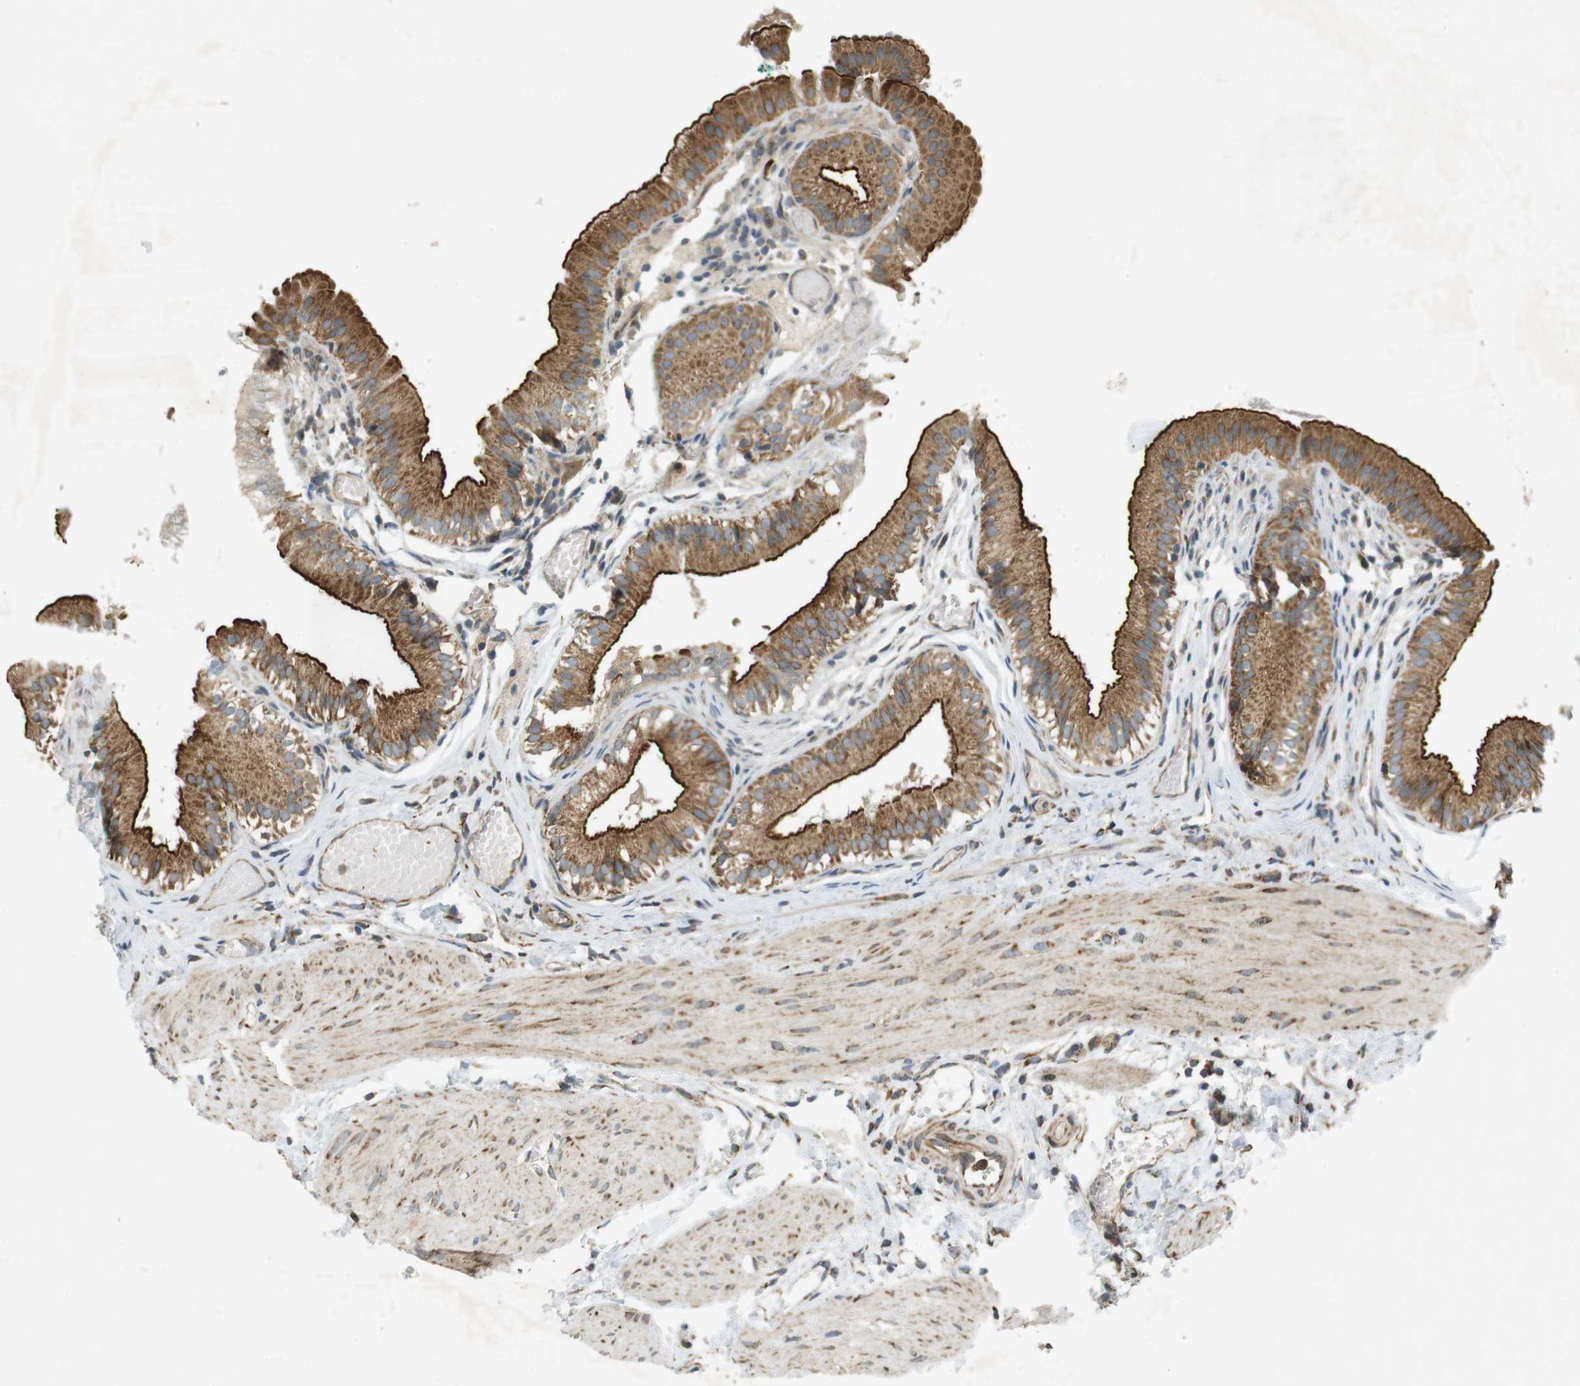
{"staining": {"intensity": "strong", "quantity": ">75%", "location": "cytoplasmic/membranous"}, "tissue": "gallbladder", "cell_type": "Glandular cells", "image_type": "normal", "snomed": [{"axis": "morphology", "description": "Normal tissue, NOS"}, {"axis": "topography", "description": "Gallbladder"}], "caption": "Glandular cells show strong cytoplasmic/membranous staining in about >75% of cells in normal gallbladder. The staining was performed using DAB (3,3'-diaminobenzidine) to visualize the protein expression in brown, while the nuclei were stained in blue with hematoxylin (Magnification: 20x).", "gene": "SLC41A1", "patient": {"sex": "female", "age": 26}}